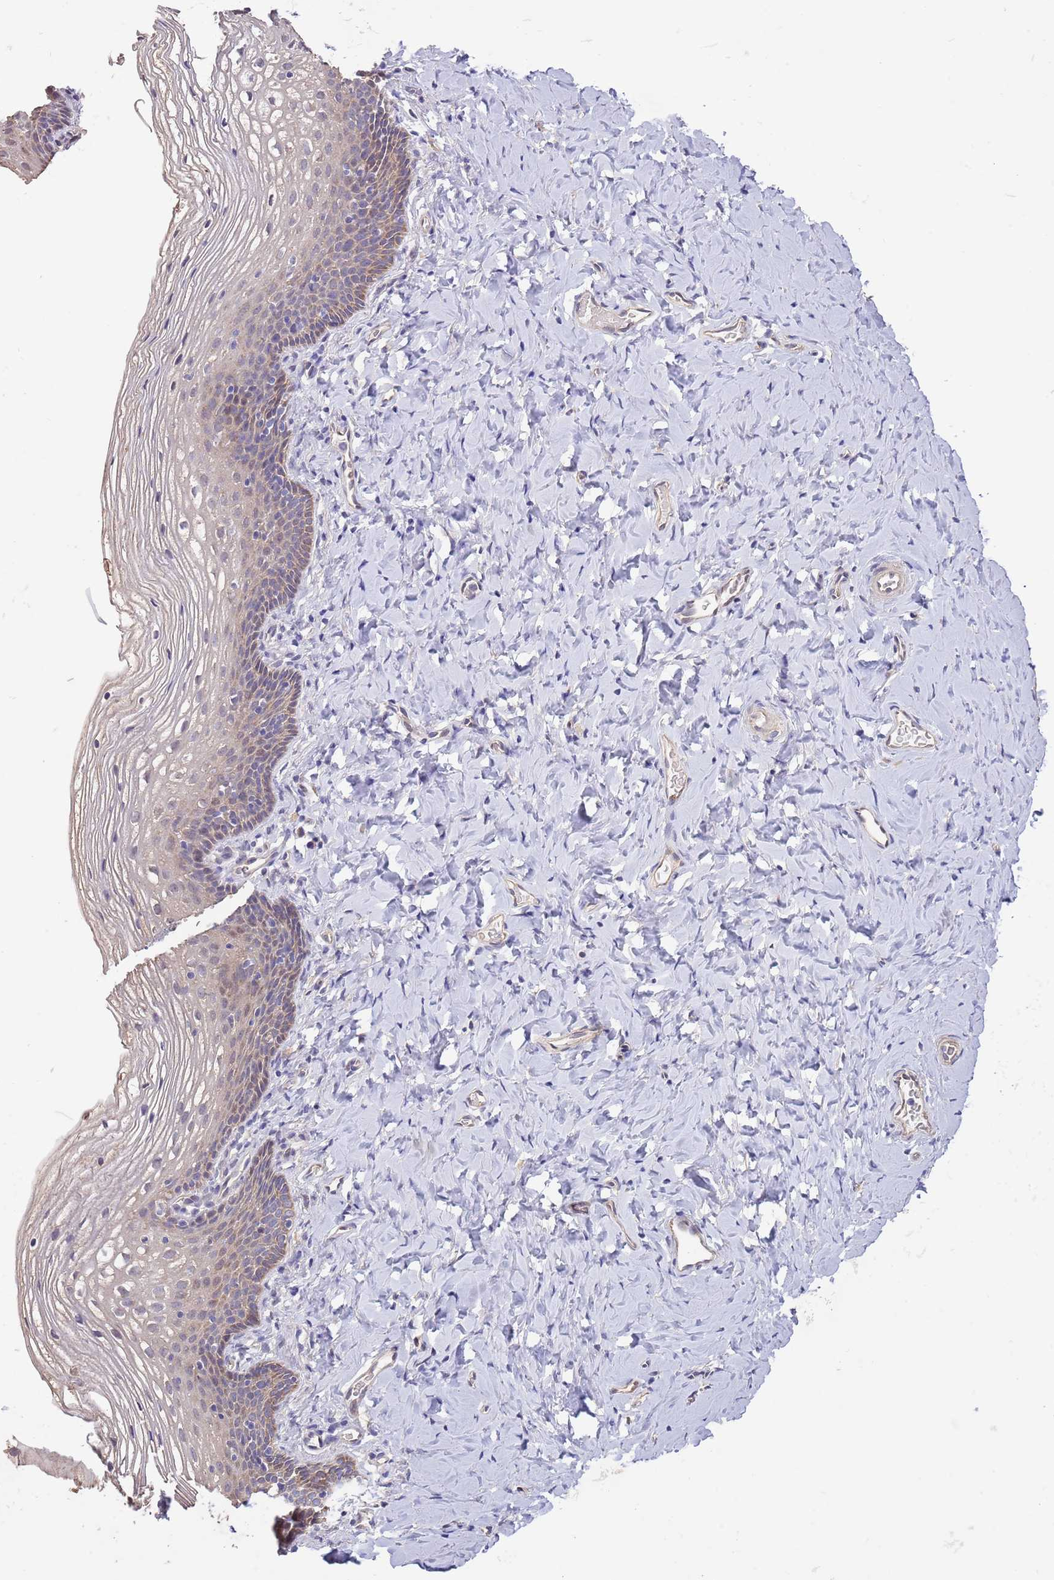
{"staining": {"intensity": "weak", "quantity": "<25%", "location": "cytoplasmic/membranous"}, "tissue": "vagina", "cell_type": "Squamous epithelial cells", "image_type": "normal", "snomed": [{"axis": "morphology", "description": "Normal tissue, NOS"}, {"axis": "topography", "description": "Vagina"}], "caption": "Protein analysis of normal vagina demonstrates no significant positivity in squamous epithelial cells.", "gene": "LIPJ", "patient": {"sex": "female", "age": 60}}